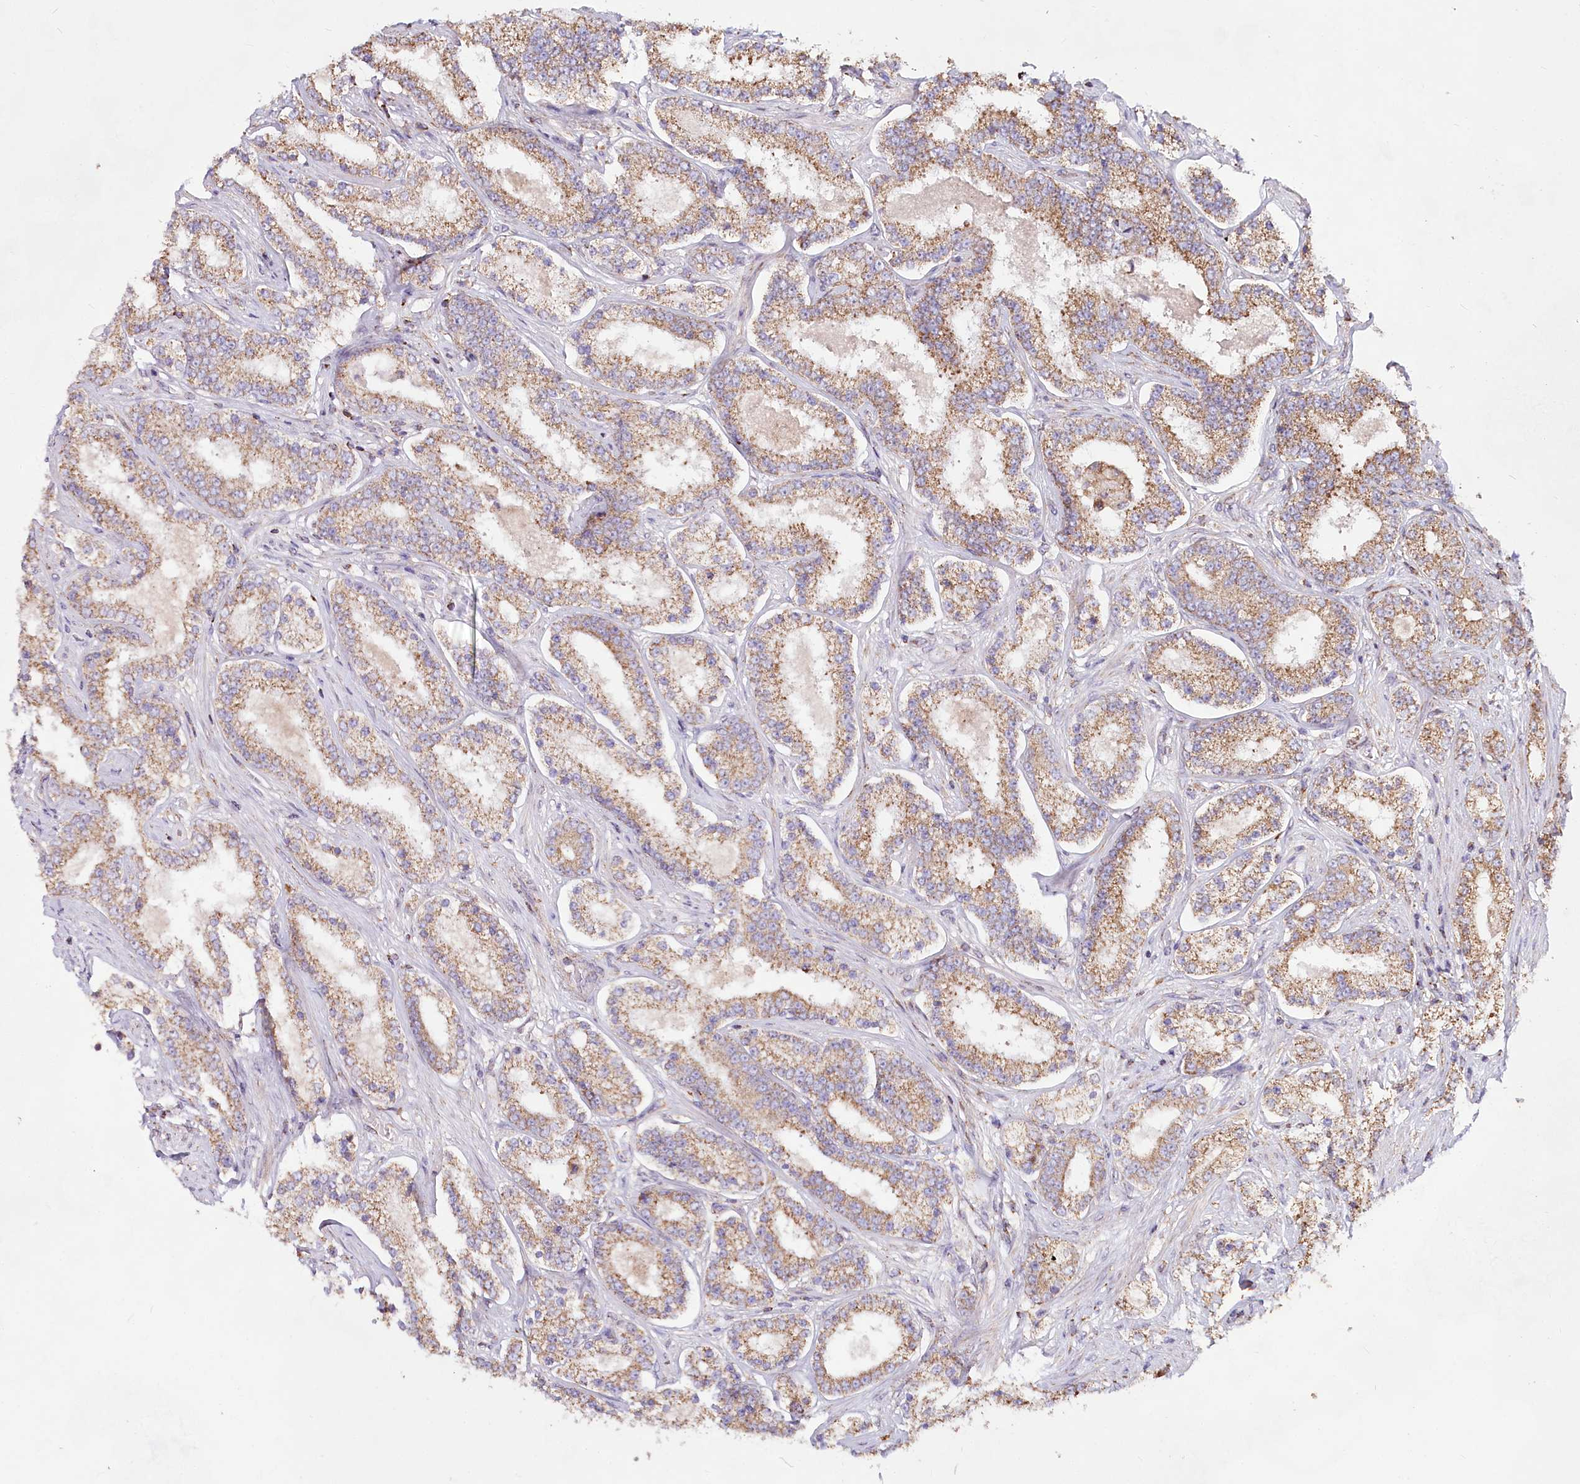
{"staining": {"intensity": "moderate", "quantity": ">75%", "location": "cytoplasmic/membranous"}, "tissue": "prostate cancer", "cell_type": "Tumor cells", "image_type": "cancer", "snomed": [{"axis": "morphology", "description": "Normal tissue, NOS"}, {"axis": "morphology", "description": "Adenocarcinoma, High grade"}, {"axis": "topography", "description": "Prostate"}], "caption": "Prostate cancer stained with DAB immunohistochemistry demonstrates medium levels of moderate cytoplasmic/membranous positivity in about >75% of tumor cells. (Stains: DAB in brown, nuclei in blue, Microscopy: brightfield microscopy at high magnification).", "gene": "TASOR2", "patient": {"sex": "male", "age": 83}}